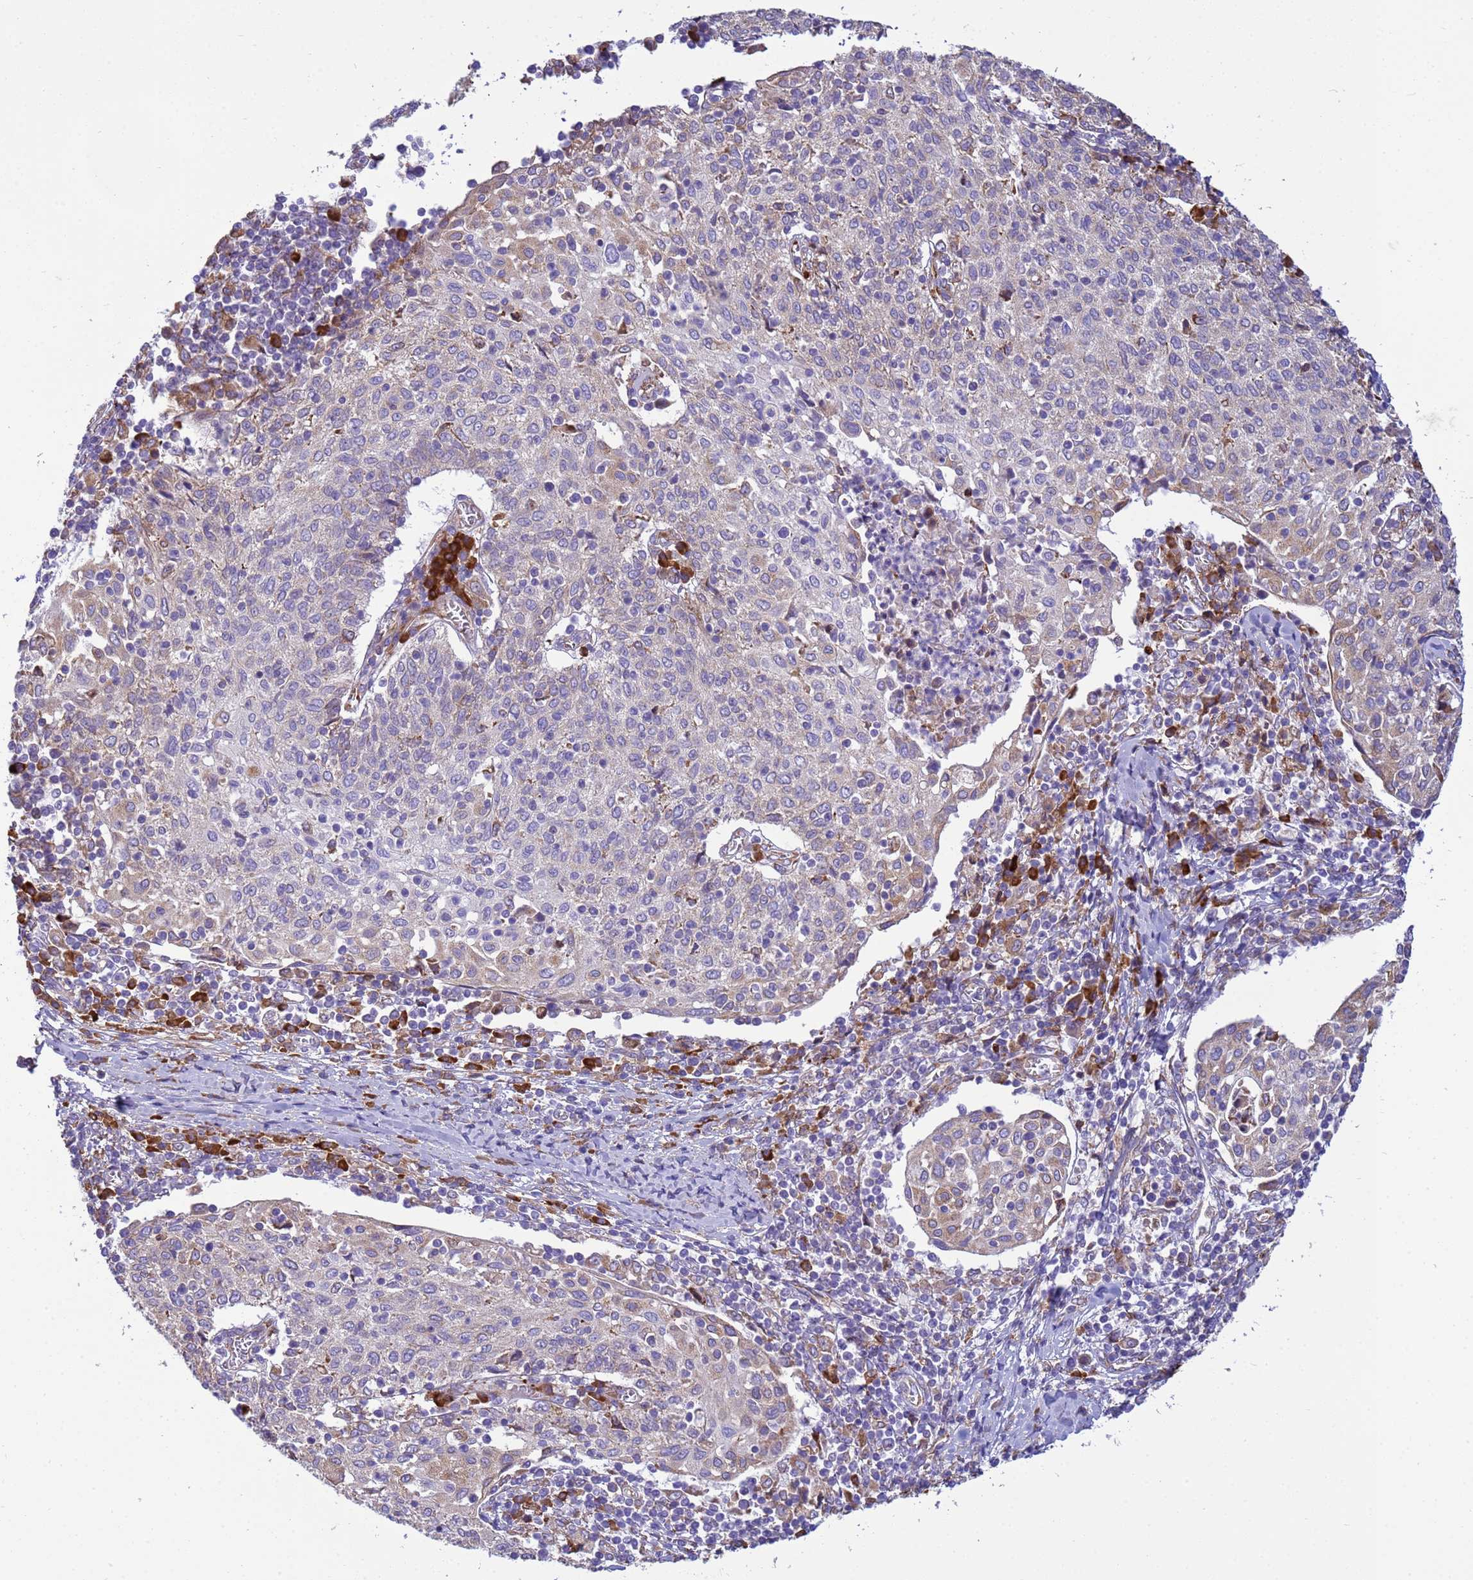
{"staining": {"intensity": "weak", "quantity": "<25%", "location": "cytoplasmic/membranous"}, "tissue": "cervical cancer", "cell_type": "Tumor cells", "image_type": "cancer", "snomed": [{"axis": "morphology", "description": "Squamous cell carcinoma, NOS"}, {"axis": "topography", "description": "Cervix"}], "caption": "Immunohistochemistry (IHC) of cervical squamous cell carcinoma demonstrates no expression in tumor cells.", "gene": "THAP5", "patient": {"sex": "female", "age": 52}}